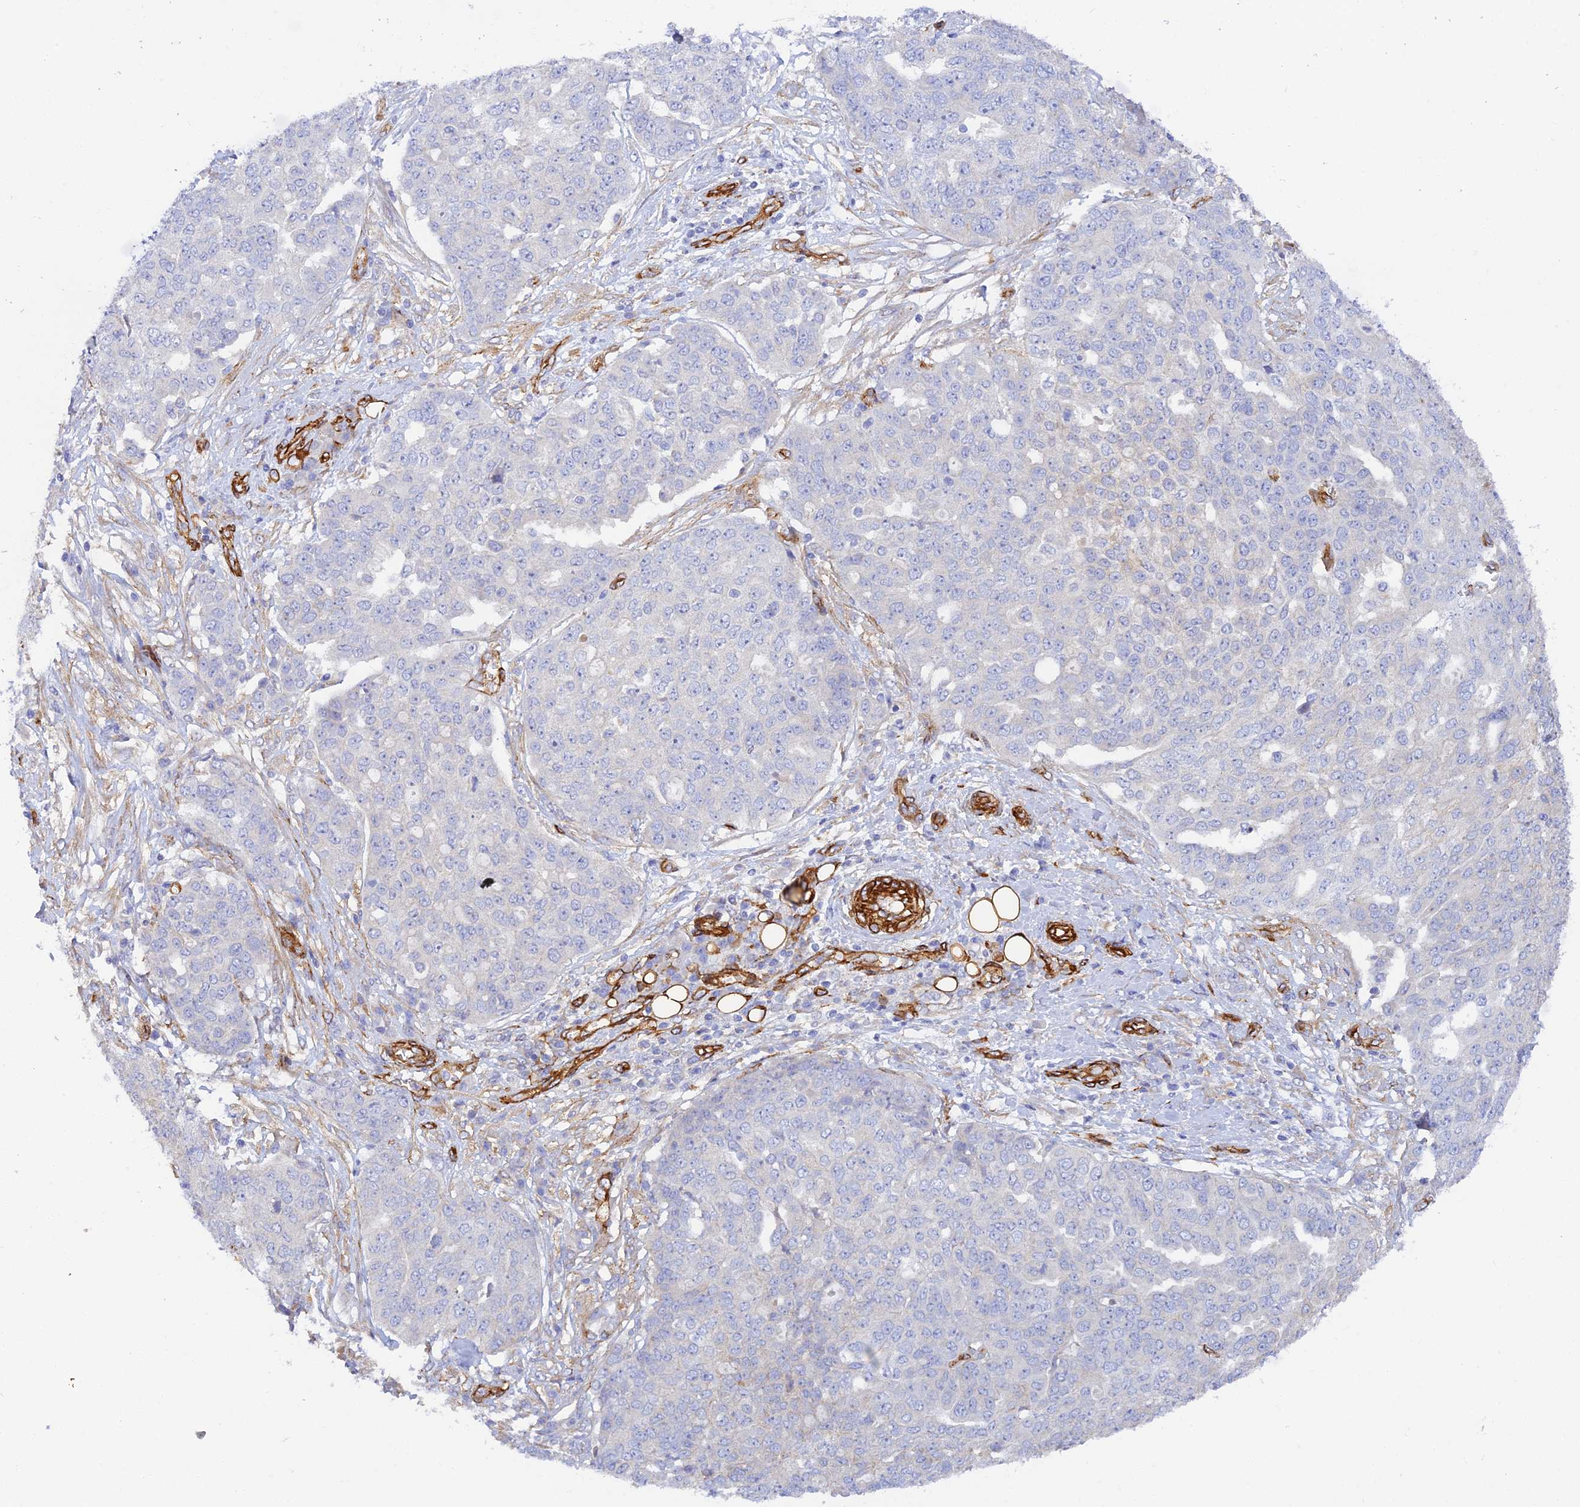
{"staining": {"intensity": "negative", "quantity": "none", "location": "none"}, "tissue": "ovarian cancer", "cell_type": "Tumor cells", "image_type": "cancer", "snomed": [{"axis": "morphology", "description": "Cystadenocarcinoma, serous, NOS"}, {"axis": "topography", "description": "Soft tissue"}, {"axis": "topography", "description": "Ovary"}], "caption": "The immunohistochemistry micrograph has no significant positivity in tumor cells of ovarian cancer (serous cystadenocarcinoma) tissue.", "gene": "MYO9A", "patient": {"sex": "female", "age": 57}}